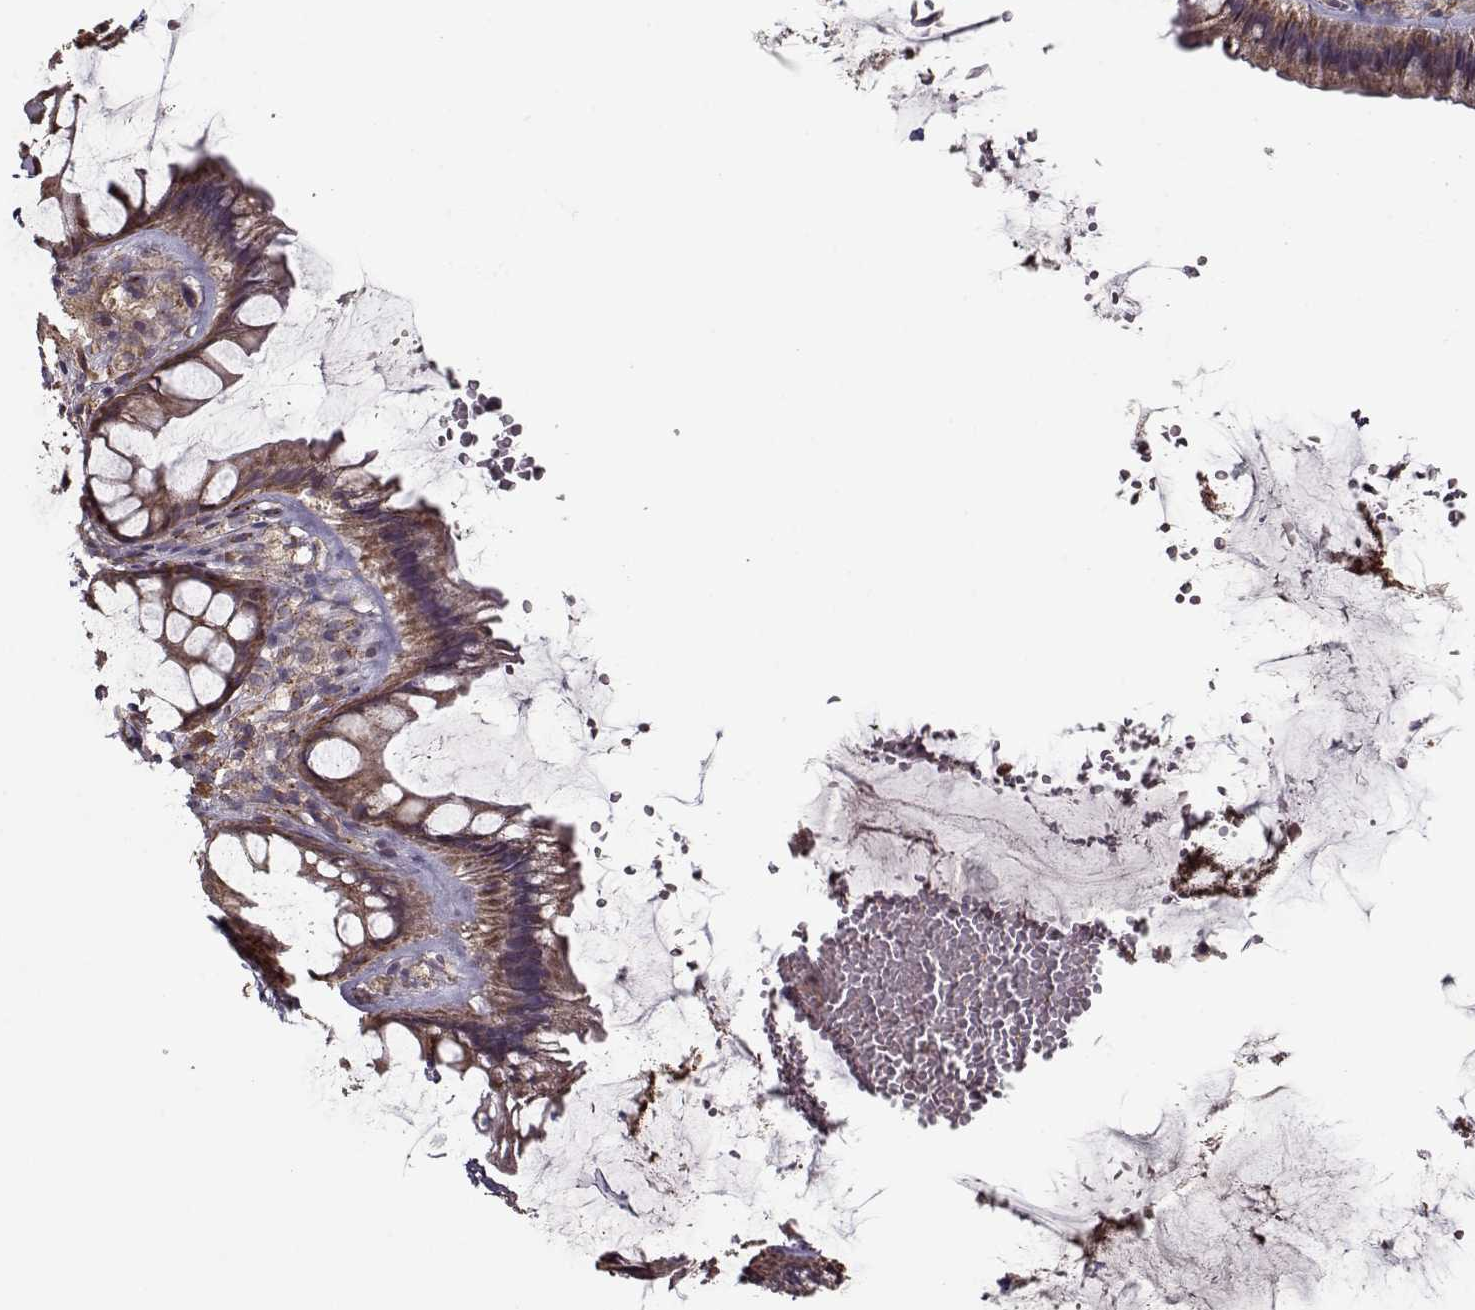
{"staining": {"intensity": "moderate", "quantity": ">75%", "location": "cytoplasmic/membranous"}, "tissue": "rectum", "cell_type": "Glandular cells", "image_type": "normal", "snomed": [{"axis": "morphology", "description": "Normal tissue, NOS"}, {"axis": "topography", "description": "Rectum"}], "caption": "Immunohistochemistry of normal rectum exhibits medium levels of moderate cytoplasmic/membranous expression in approximately >75% of glandular cells. The staining is performed using DAB brown chromogen to label protein expression. The nuclei are counter-stained blue using hematoxylin.", "gene": "IMMP1L", "patient": {"sex": "female", "age": 62}}